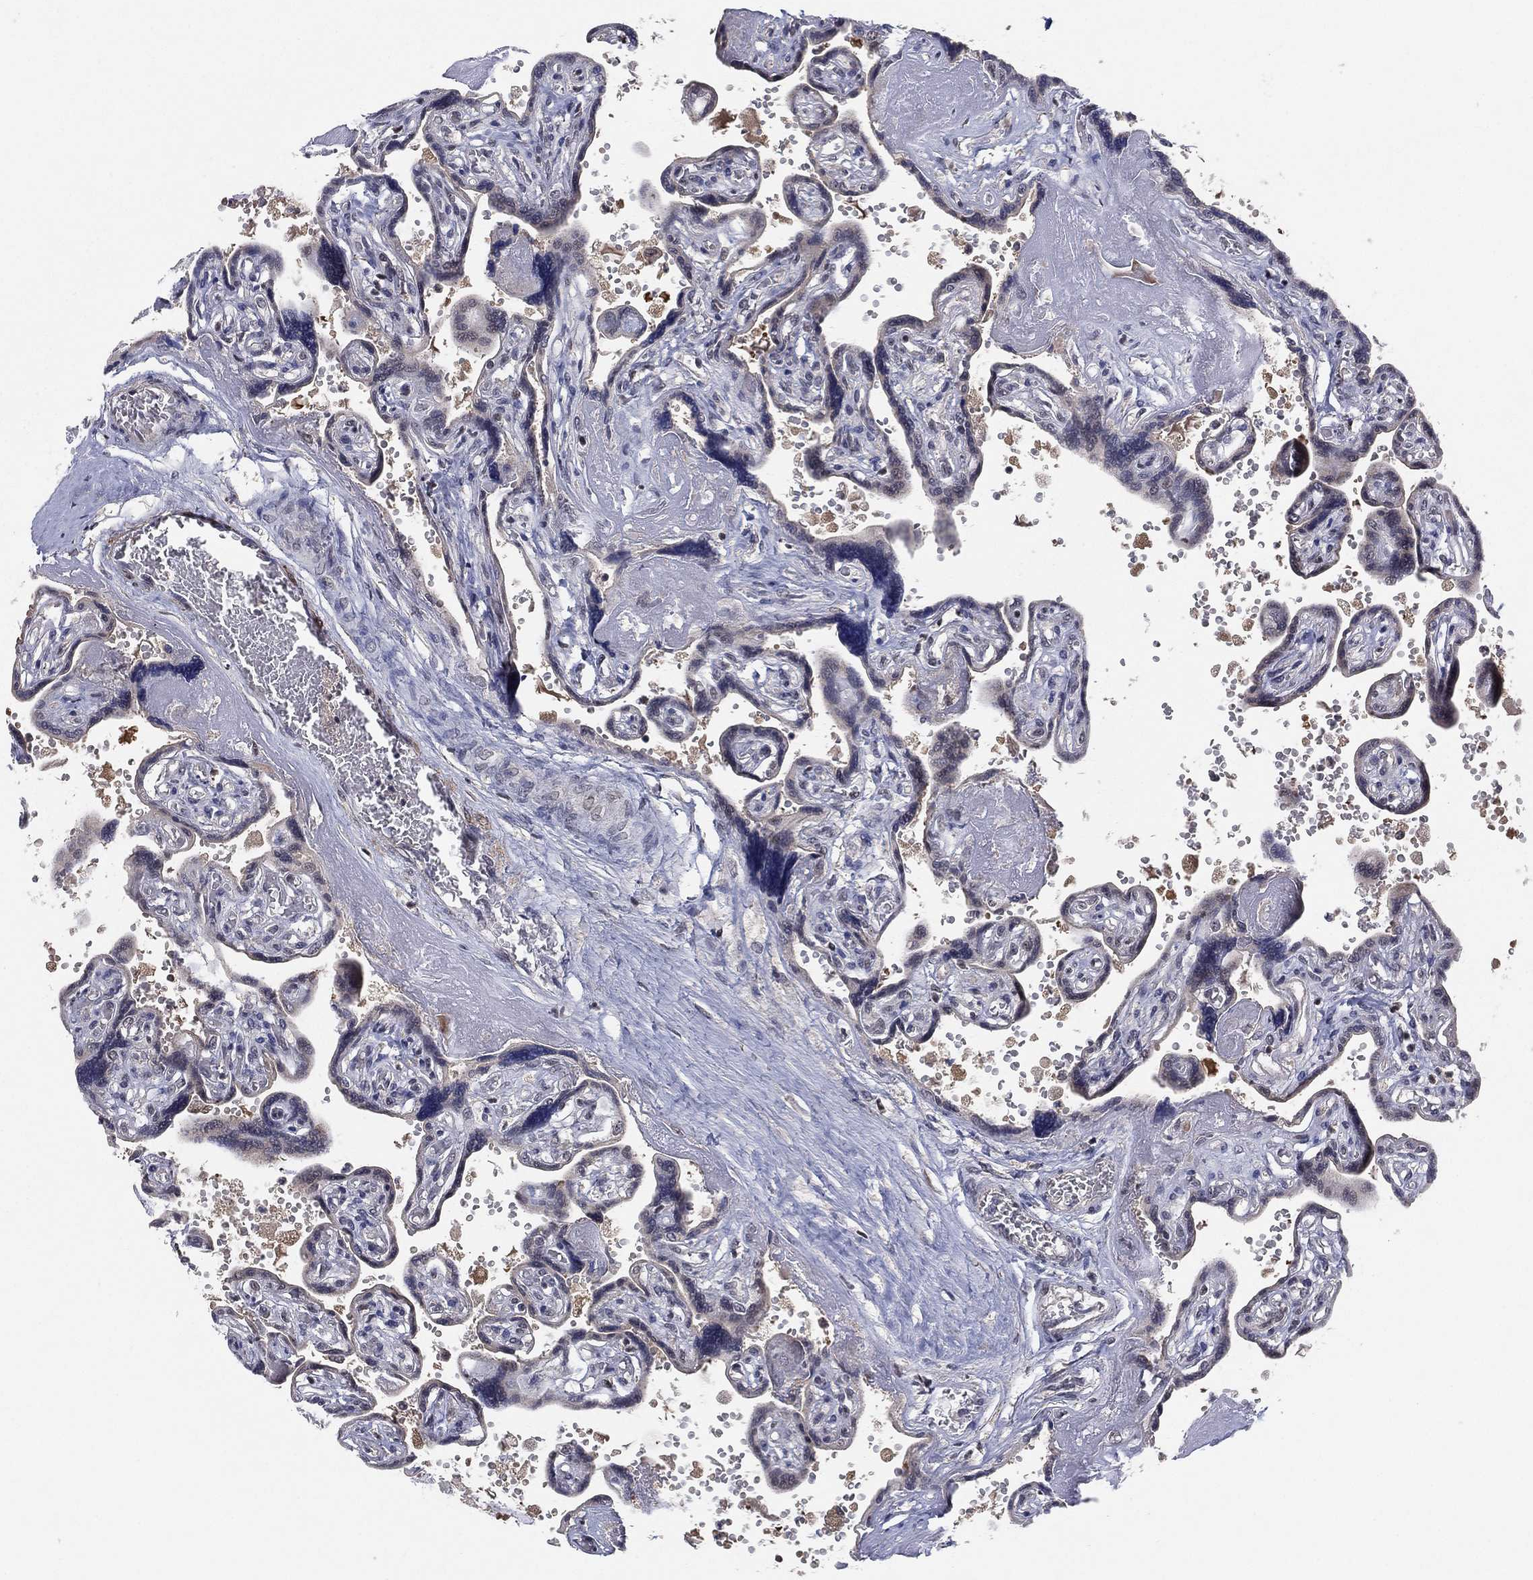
{"staining": {"intensity": "strong", "quantity": "25%-75%", "location": "cytoplasmic/membranous,nuclear"}, "tissue": "placenta", "cell_type": "Trophoblastic cells", "image_type": "normal", "snomed": [{"axis": "morphology", "description": "Normal tissue, NOS"}, {"axis": "topography", "description": "Placenta"}], "caption": "Brown immunohistochemical staining in normal human placenta displays strong cytoplasmic/membranous,nuclear positivity in approximately 25%-75% of trophoblastic cells. Using DAB (3,3'-diaminobenzidine) (brown) and hematoxylin (blue) stains, captured at high magnification using brightfield microscopy.", "gene": "DGCR8", "patient": {"sex": "female", "age": 32}}